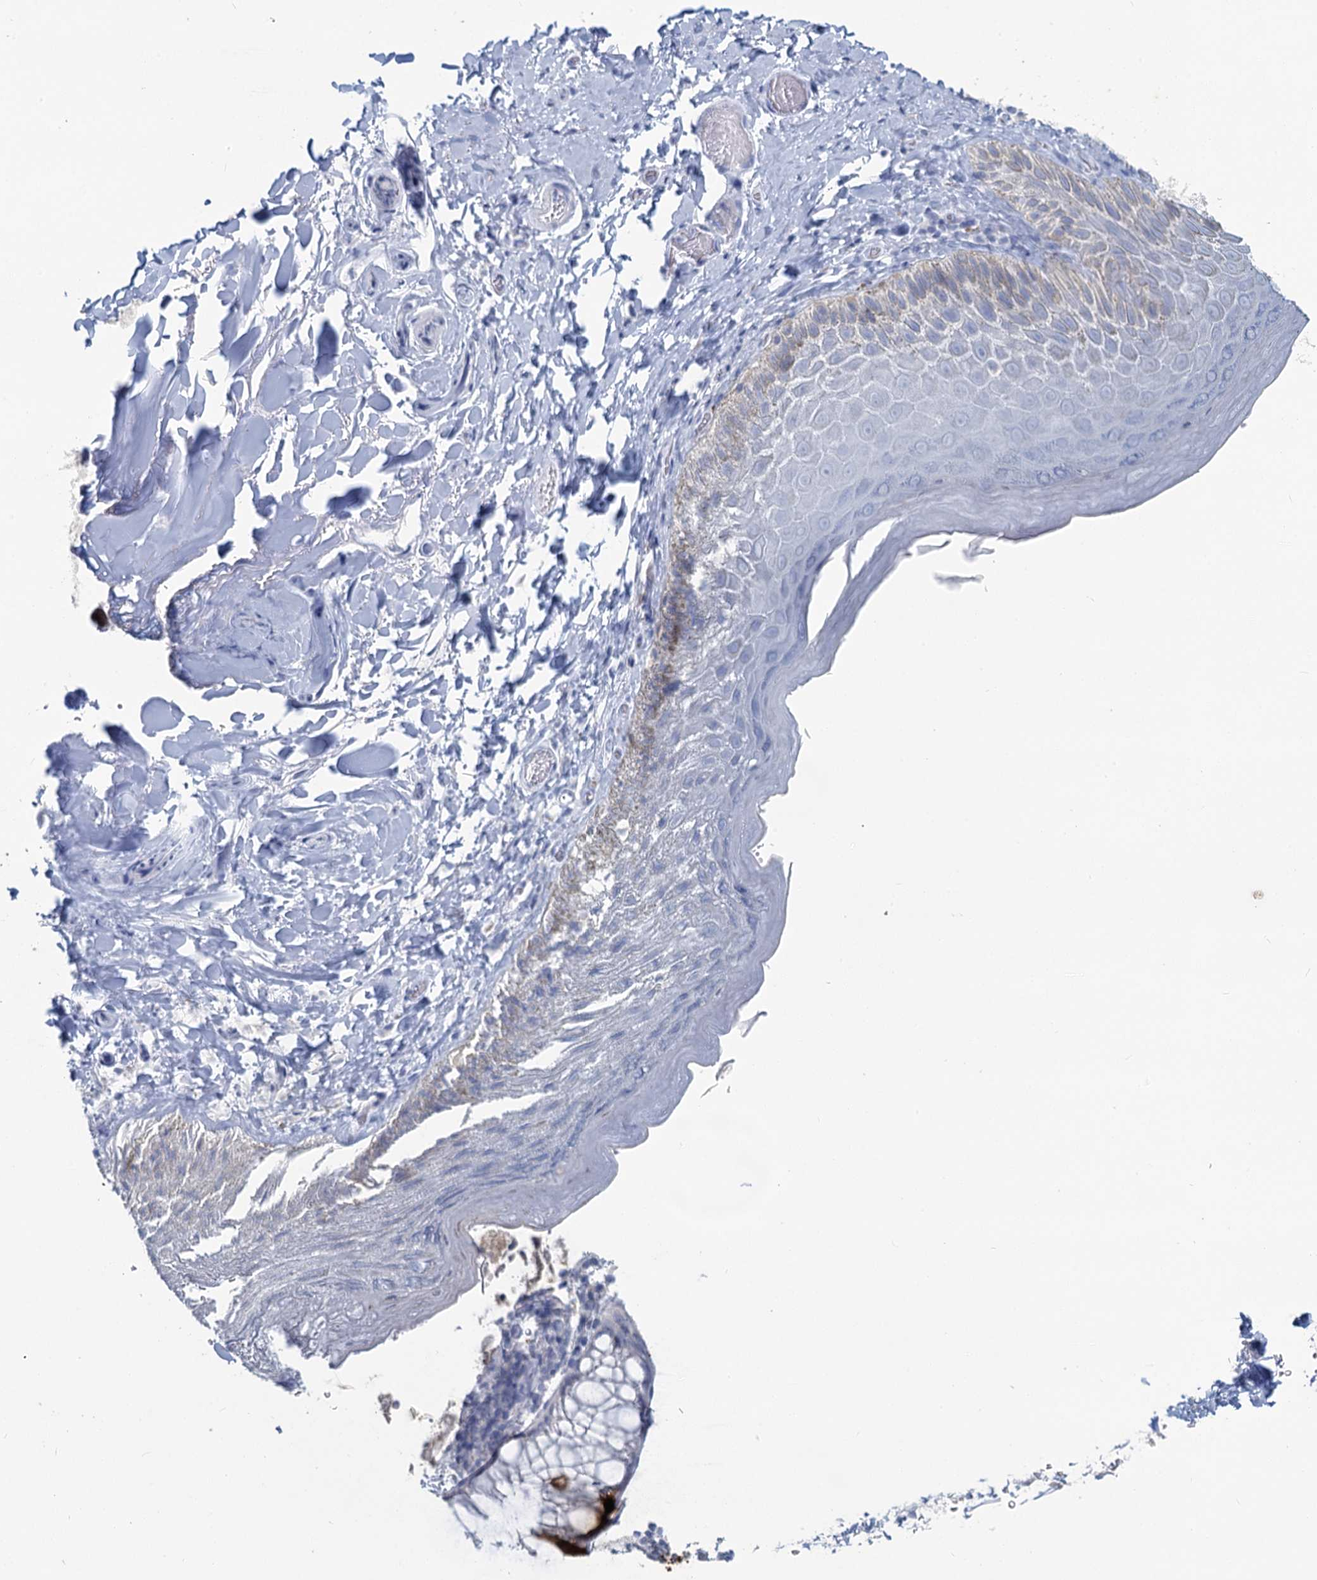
{"staining": {"intensity": "negative", "quantity": "none", "location": "none"}, "tissue": "skin", "cell_type": "Epidermal cells", "image_type": "normal", "snomed": [{"axis": "morphology", "description": "Normal tissue, NOS"}, {"axis": "topography", "description": "Anal"}], "caption": "The photomicrograph shows no significant positivity in epidermal cells of skin.", "gene": "CHGA", "patient": {"sex": "male", "age": 44}}